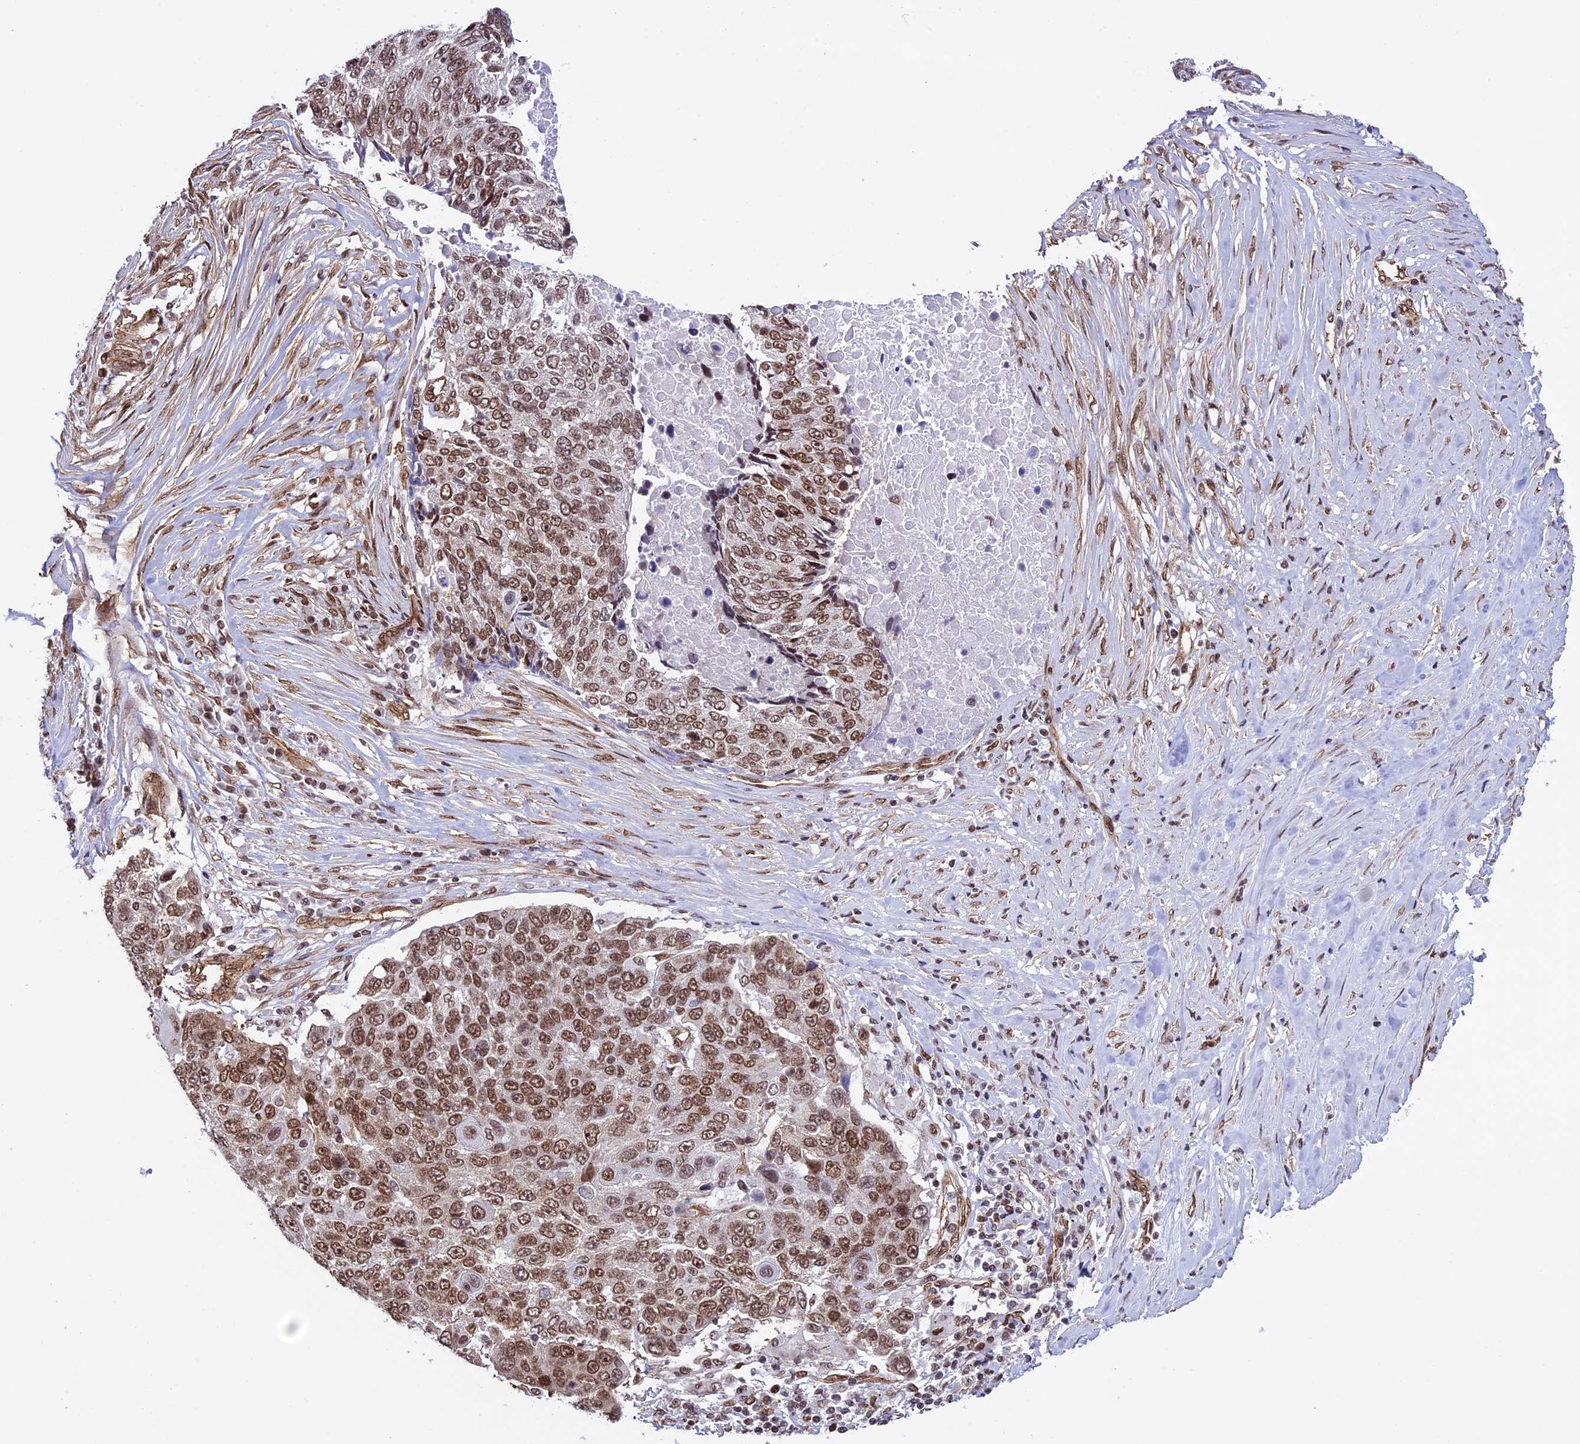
{"staining": {"intensity": "moderate", "quantity": ">75%", "location": "nuclear"}, "tissue": "lung cancer", "cell_type": "Tumor cells", "image_type": "cancer", "snomed": [{"axis": "morphology", "description": "Squamous cell carcinoma, NOS"}, {"axis": "topography", "description": "Lung"}], "caption": "IHC (DAB) staining of human lung cancer (squamous cell carcinoma) displays moderate nuclear protein expression in approximately >75% of tumor cells.", "gene": "MPHOSPH8", "patient": {"sex": "male", "age": 66}}